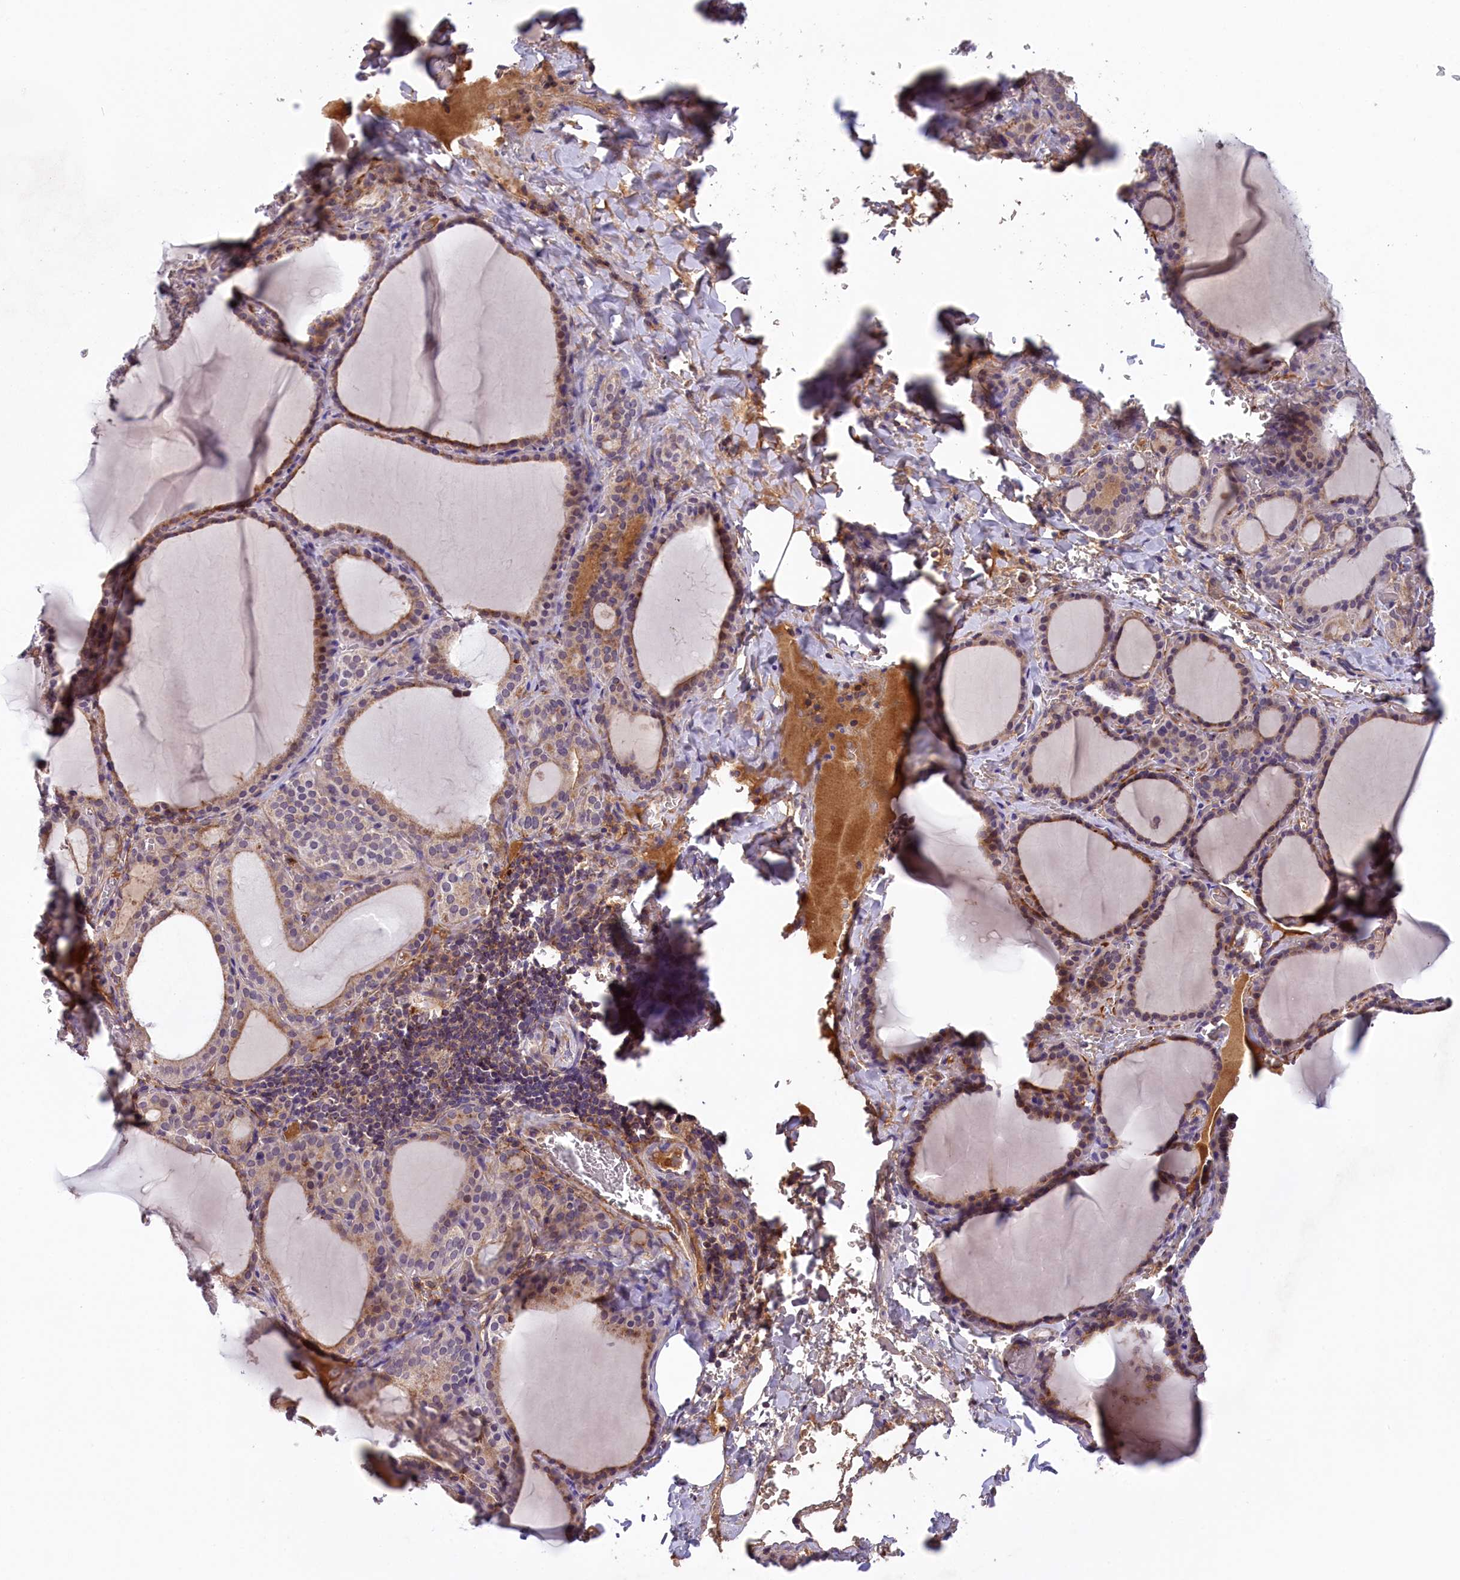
{"staining": {"intensity": "moderate", "quantity": ">75%", "location": "cytoplasmic/membranous"}, "tissue": "thyroid gland", "cell_type": "Glandular cells", "image_type": "normal", "snomed": [{"axis": "morphology", "description": "Normal tissue, NOS"}, {"axis": "topography", "description": "Thyroid gland"}], "caption": "This is a histology image of immunohistochemistry staining of benign thyroid gland, which shows moderate positivity in the cytoplasmic/membranous of glandular cells.", "gene": "STYX", "patient": {"sex": "female", "age": 39}}